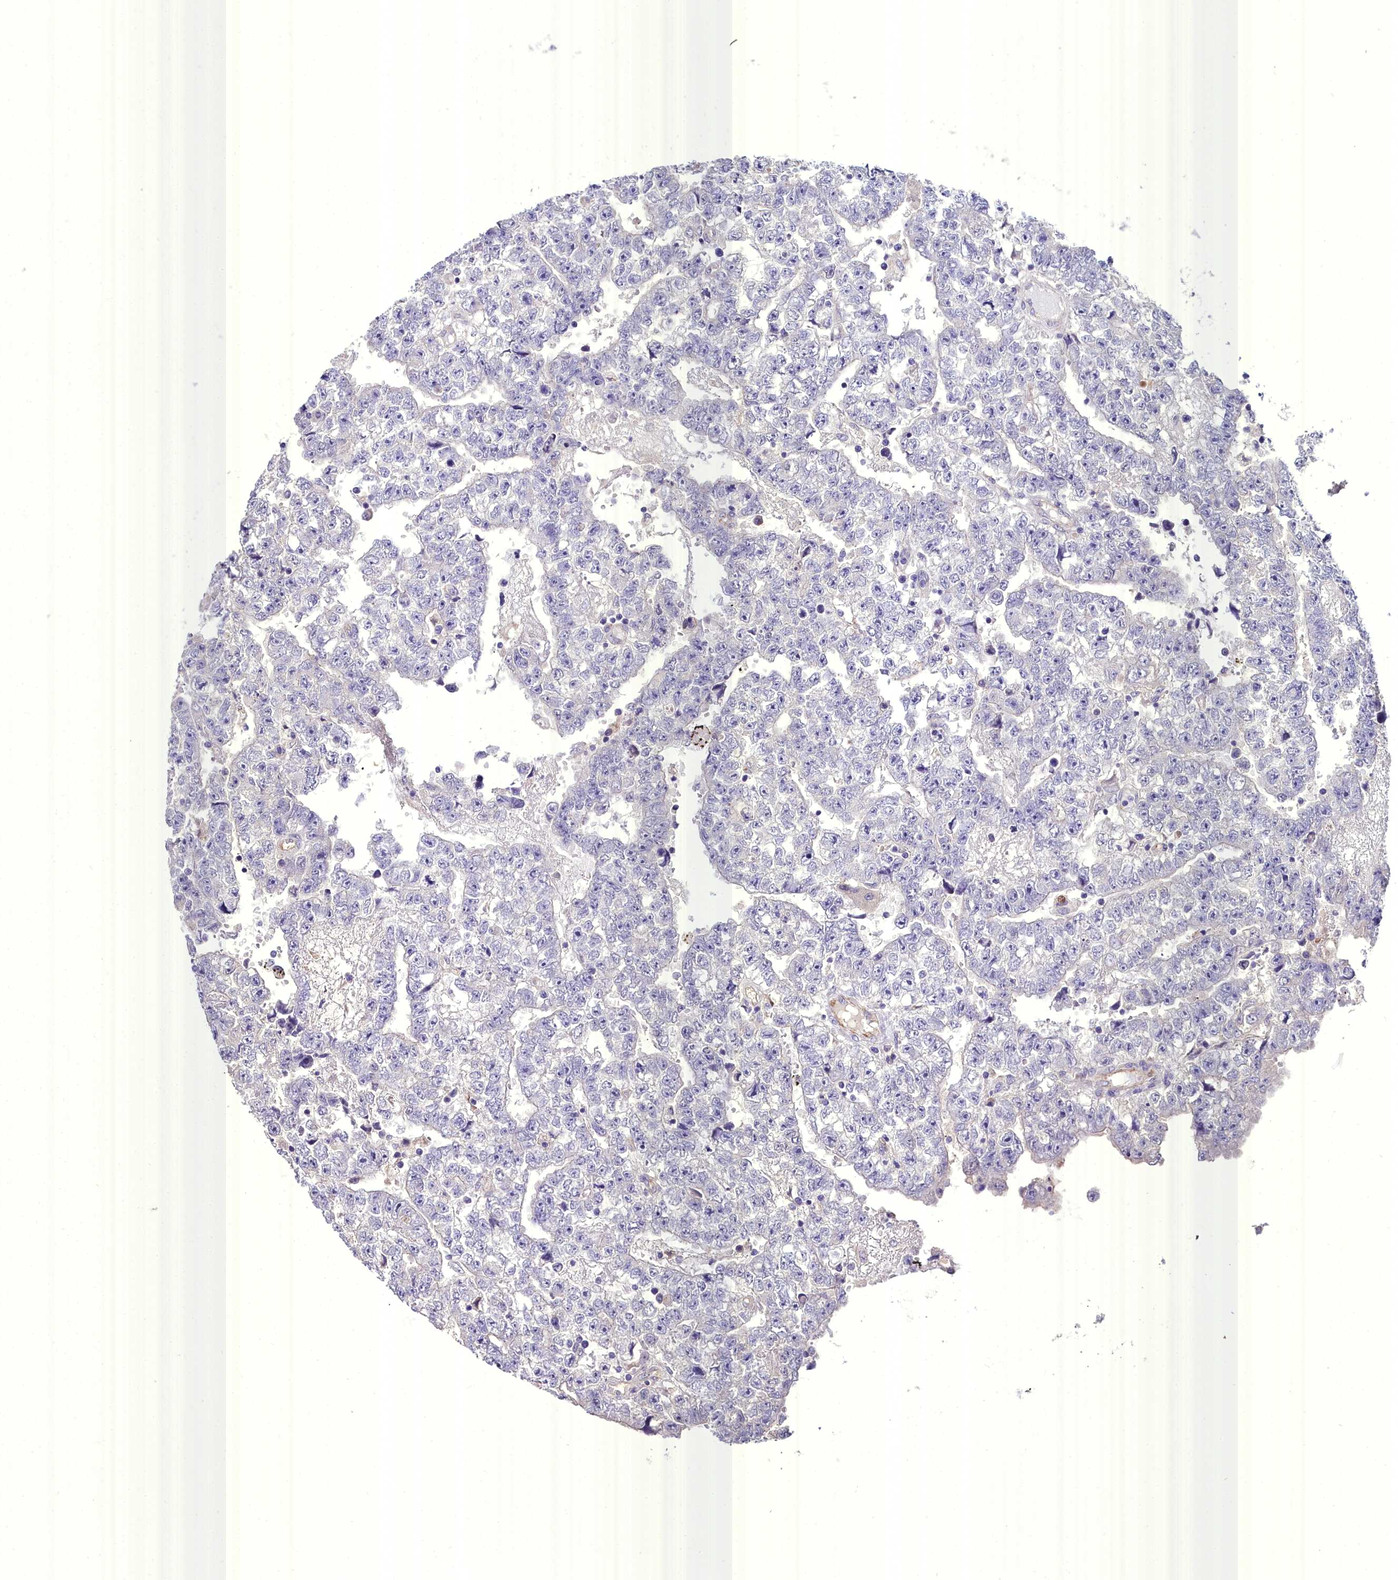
{"staining": {"intensity": "negative", "quantity": "none", "location": "none"}, "tissue": "testis cancer", "cell_type": "Tumor cells", "image_type": "cancer", "snomed": [{"axis": "morphology", "description": "Carcinoma, Embryonal, NOS"}, {"axis": "topography", "description": "Testis"}], "caption": "This is an immunohistochemistry image of testis cancer. There is no expression in tumor cells.", "gene": "MS4A18", "patient": {"sex": "male", "age": 25}}